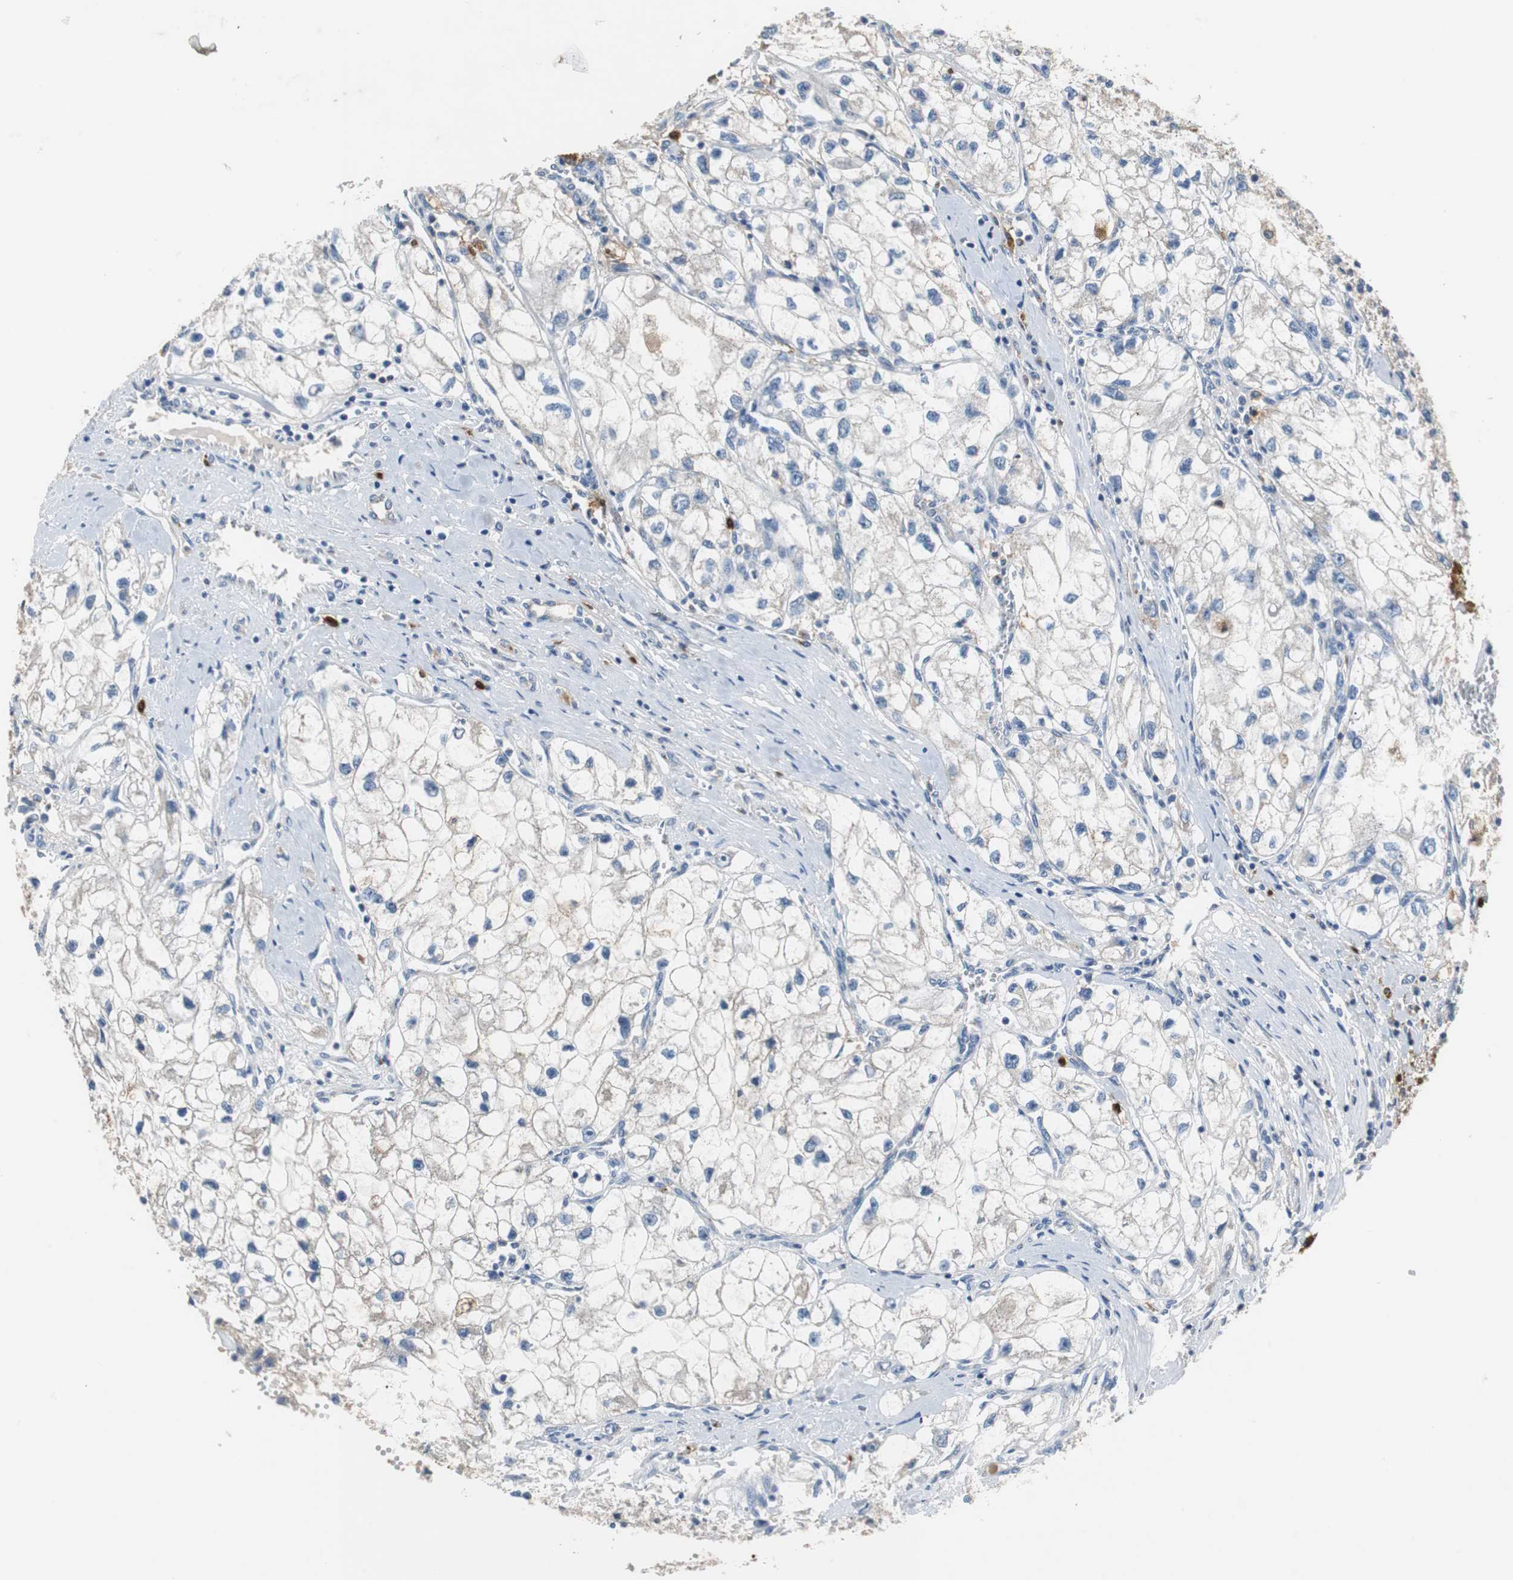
{"staining": {"intensity": "moderate", "quantity": "<25%", "location": "cytoplasmic/membranous"}, "tissue": "renal cancer", "cell_type": "Tumor cells", "image_type": "cancer", "snomed": [{"axis": "morphology", "description": "Adenocarcinoma, NOS"}, {"axis": "topography", "description": "Kidney"}], "caption": "Renal adenocarcinoma stained with DAB IHC shows low levels of moderate cytoplasmic/membranous staining in about <25% of tumor cells.", "gene": "CALB2", "patient": {"sex": "female", "age": 70}}